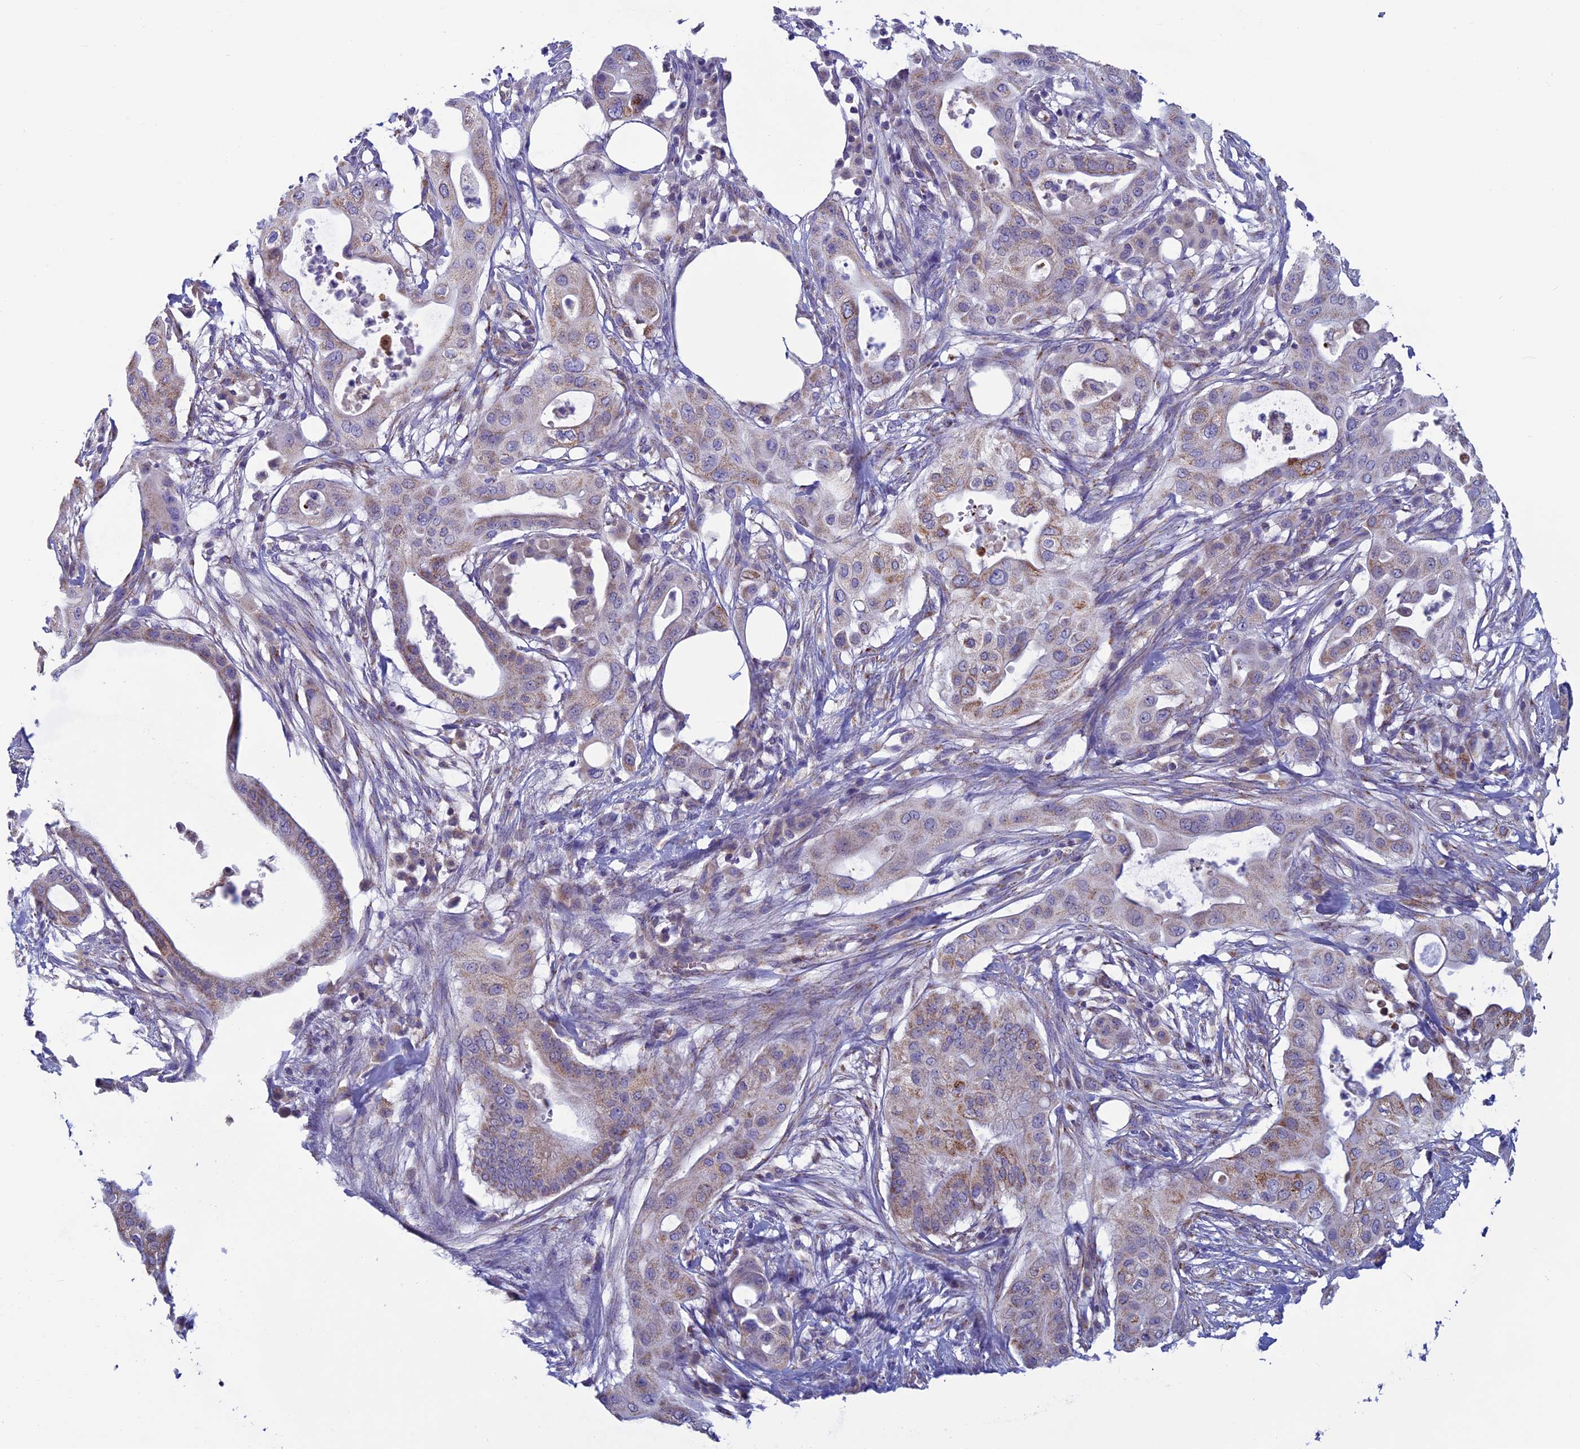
{"staining": {"intensity": "weak", "quantity": "25%-75%", "location": "cytoplasmic/membranous"}, "tissue": "pancreatic cancer", "cell_type": "Tumor cells", "image_type": "cancer", "snomed": [{"axis": "morphology", "description": "Adenocarcinoma, NOS"}, {"axis": "topography", "description": "Pancreas"}], "caption": "Human pancreatic adenocarcinoma stained with a protein marker demonstrates weak staining in tumor cells.", "gene": "MFSD12", "patient": {"sex": "male", "age": 68}}